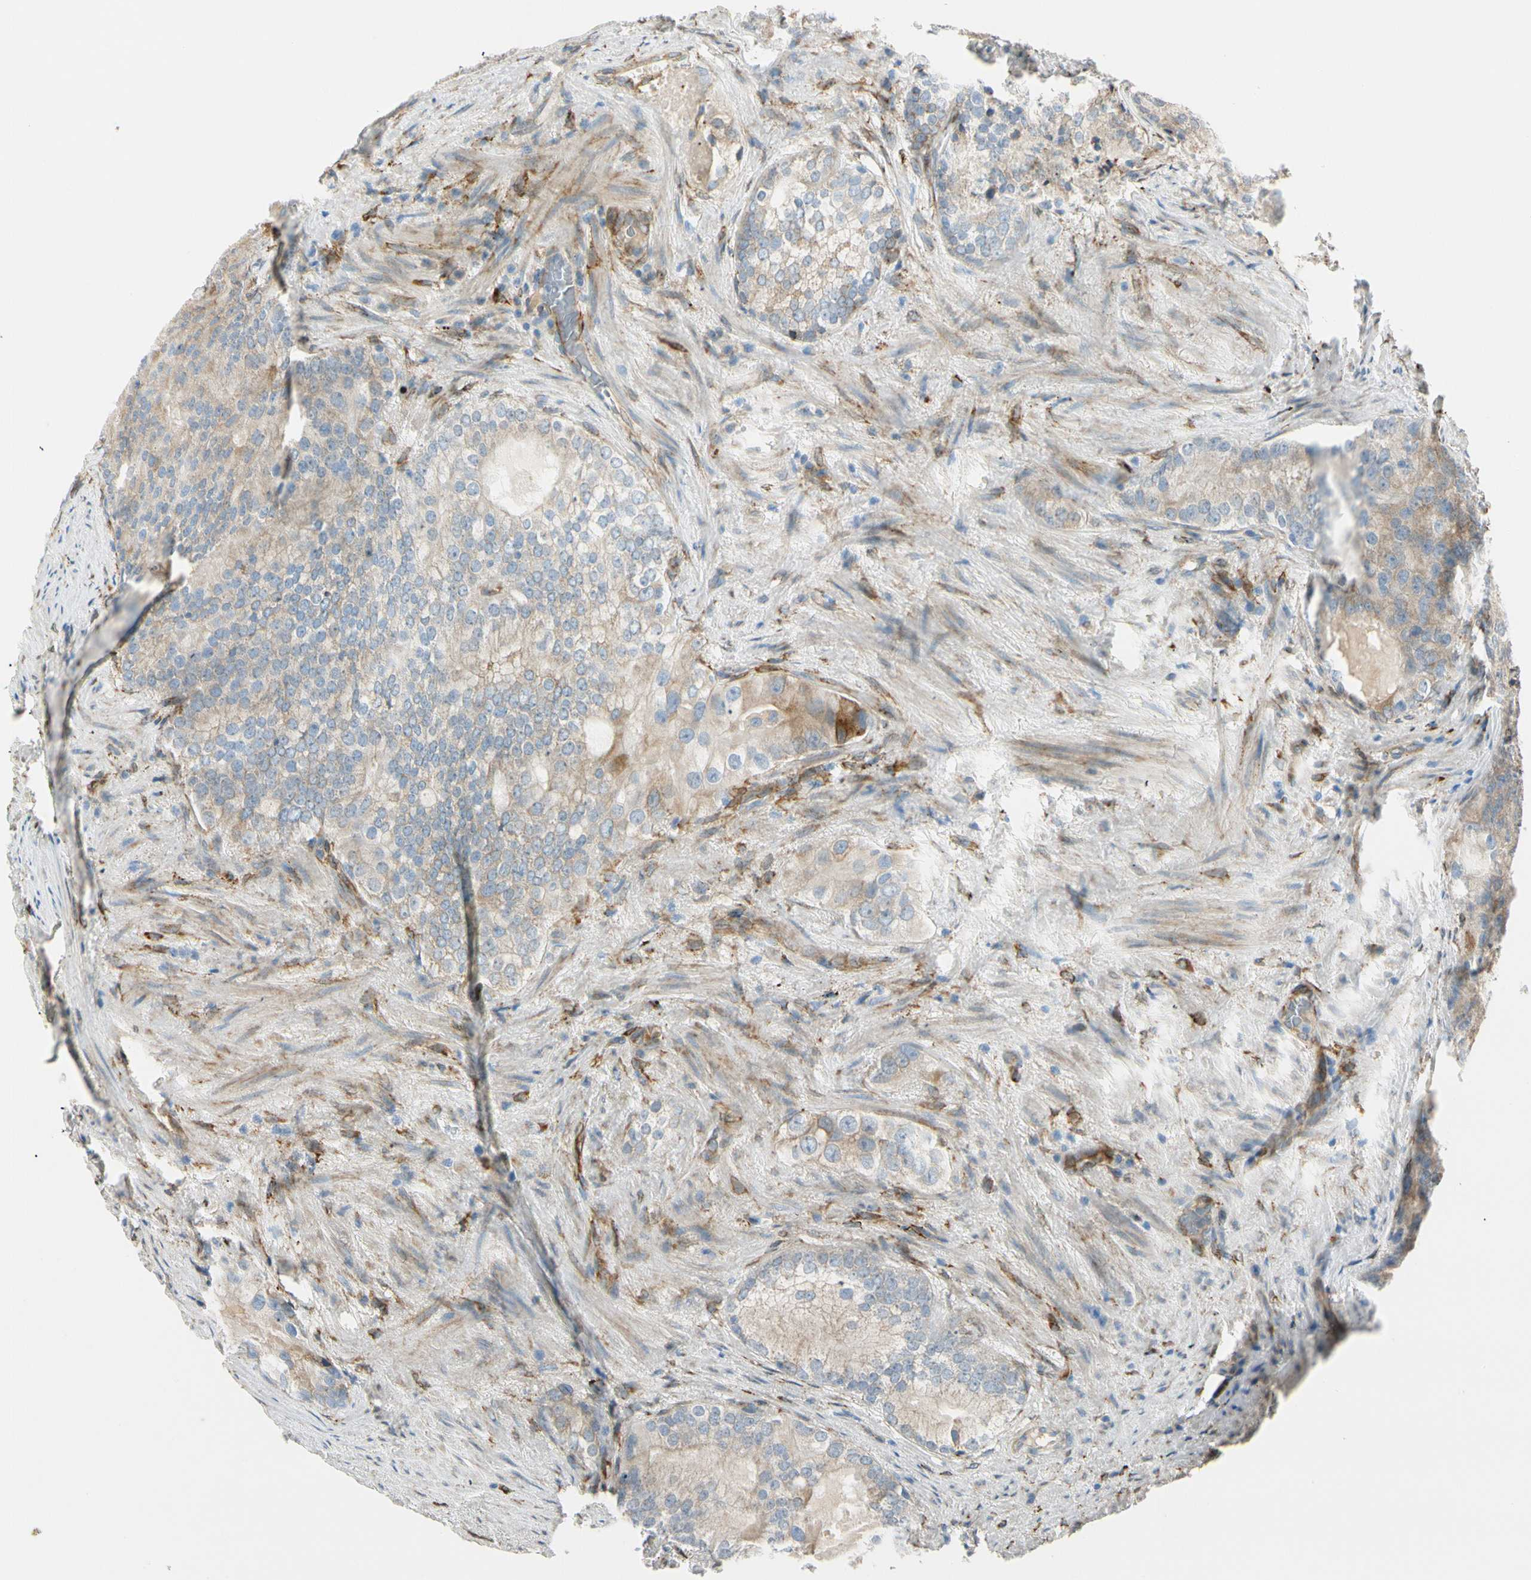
{"staining": {"intensity": "weak", "quantity": ">75%", "location": "cytoplasmic/membranous"}, "tissue": "prostate cancer", "cell_type": "Tumor cells", "image_type": "cancer", "snomed": [{"axis": "morphology", "description": "Adenocarcinoma, High grade"}, {"axis": "topography", "description": "Prostate"}], "caption": "High-magnification brightfield microscopy of prostate cancer stained with DAB (brown) and counterstained with hematoxylin (blue). tumor cells exhibit weak cytoplasmic/membranous staining is appreciated in about>75% of cells. Ihc stains the protein of interest in brown and the nuclei are stained blue.", "gene": "FKBP7", "patient": {"sex": "male", "age": 66}}